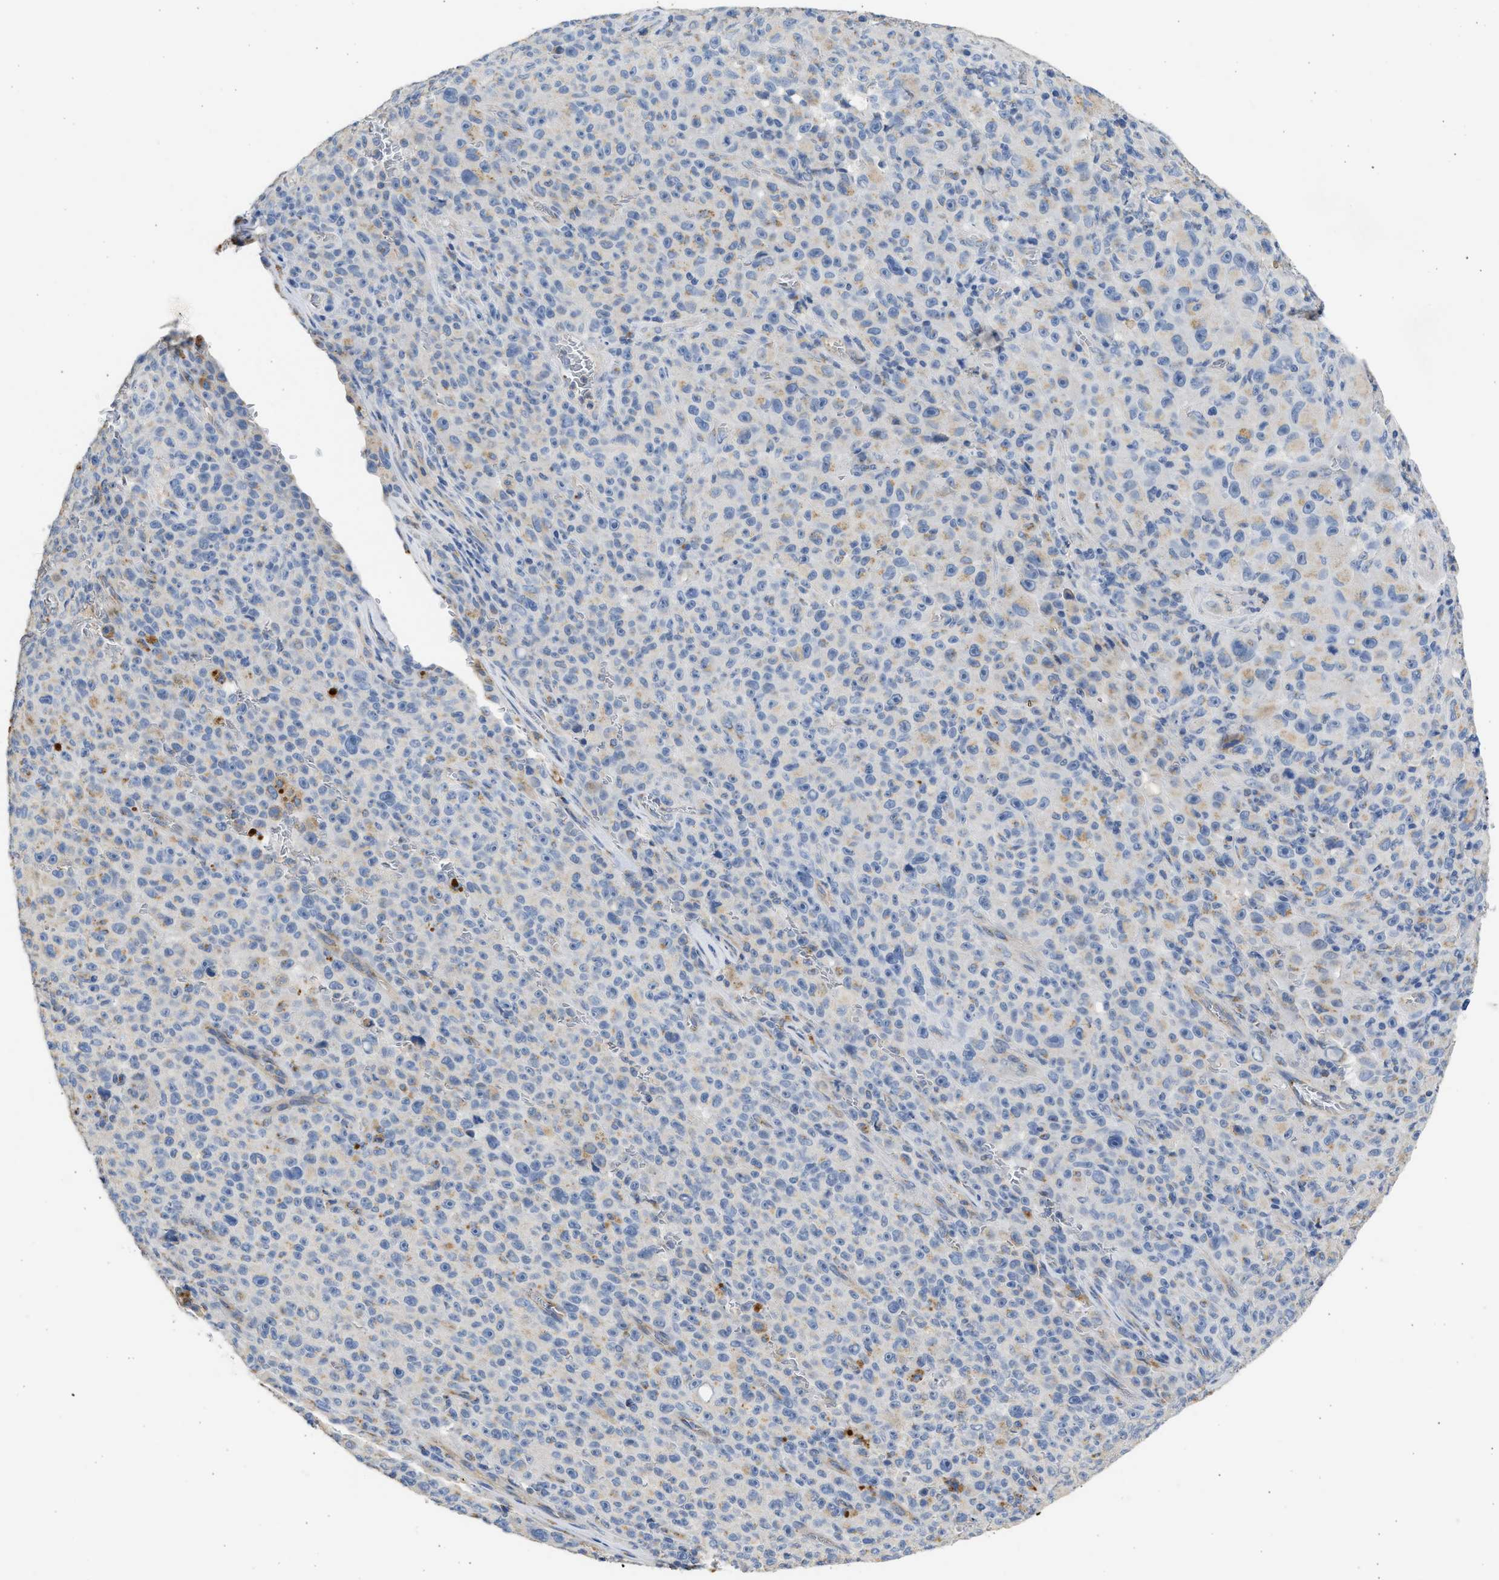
{"staining": {"intensity": "weak", "quantity": "<25%", "location": "cytoplasmic/membranous"}, "tissue": "melanoma", "cell_type": "Tumor cells", "image_type": "cancer", "snomed": [{"axis": "morphology", "description": "Malignant melanoma, NOS"}, {"axis": "topography", "description": "Skin"}], "caption": "A histopathology image of melanoma stained for a protein displays no brown staining in tumor cells.", "gene": "IPO8", "patient": {"sex": "female", "age": 82}}